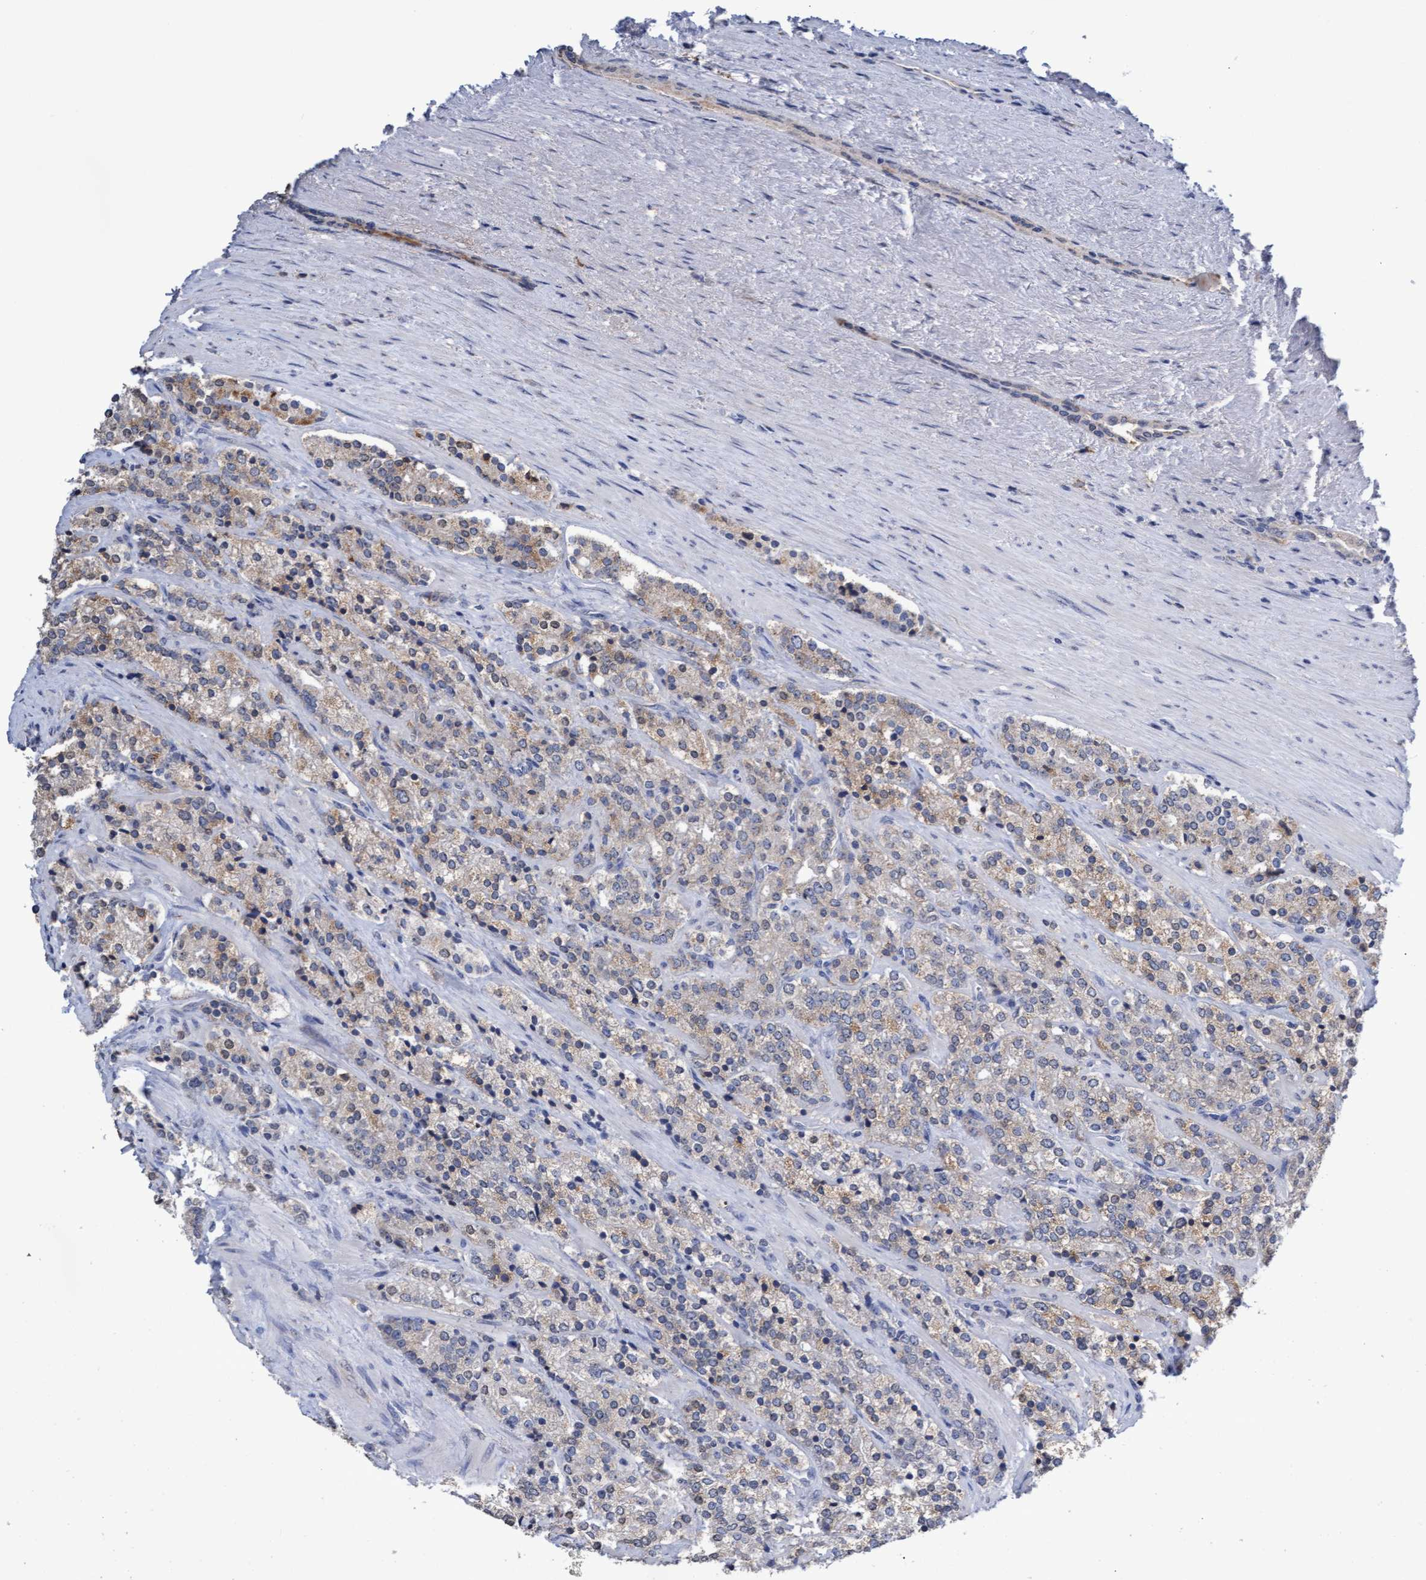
{"staining": {"intensity": "weak", "quantity": "<25%", "location": "cytoplasmic/membranous"}, "tissue": "prostate cancer", "cell_type": "Tumor cells", "image_type": "cancer", "snomed": [{"axis": "morphology", "description": "Adenocarcinoma, High grade"}, {"axis": "topography", "description": "Prostate"}], "caption": "Protein analysis of prostate cancer (adenocarcinoma (high-grade)) reveals no significant staining in tumor cells.", "gene": "GPR39", "patient": {"sex": "male", "age": 71}}